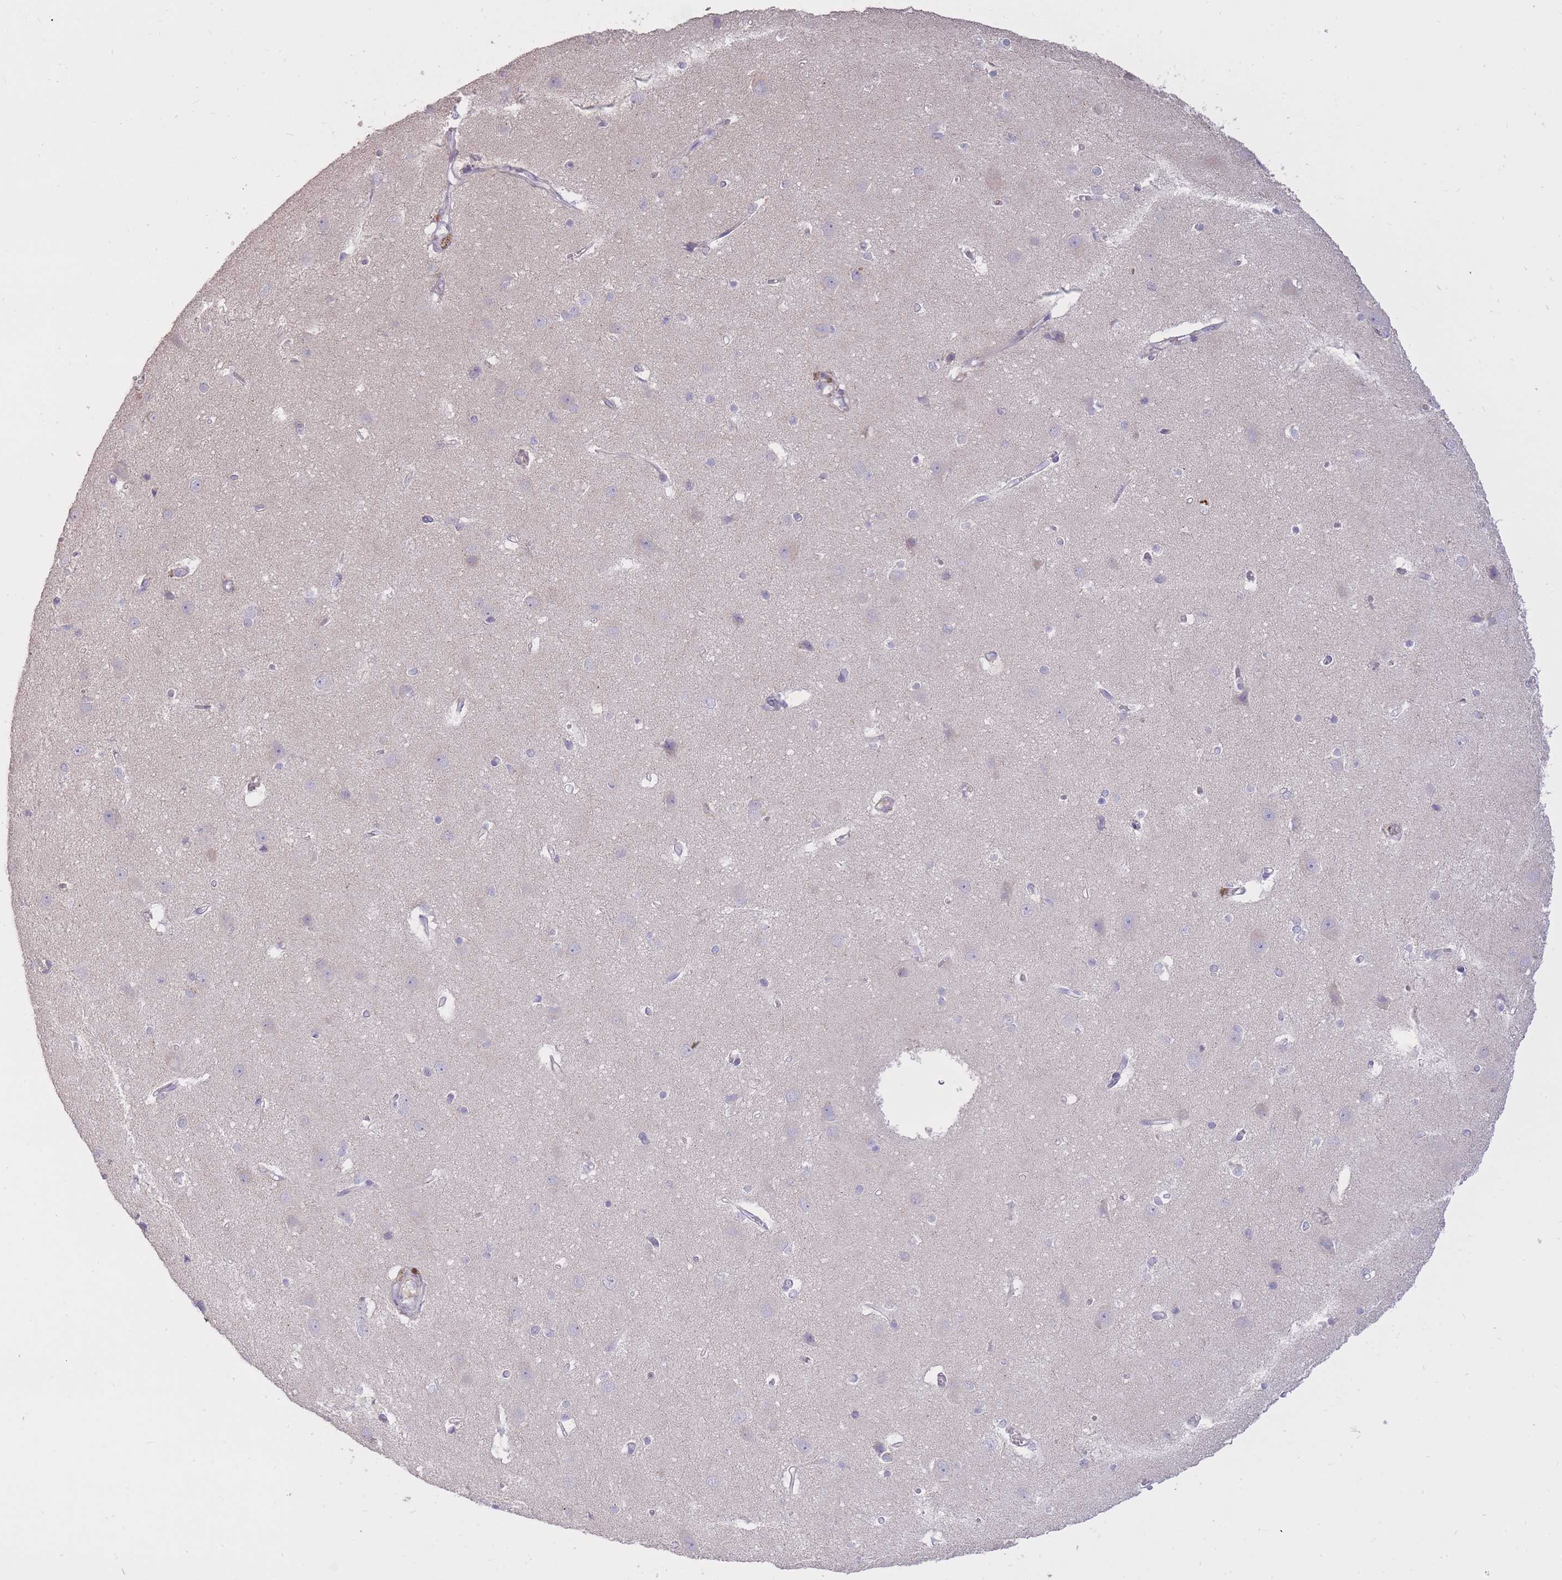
{"staining": {"intensity": "negative", "quantity": "none", "location": "none"}, "tissue": "cerebral cortex", "cell_type": "Endothelial cells", "image_type": "normal", "snomed": [{"axis": "morphology", "description": "Normal tissue, NOS"}, {"axis": "topography", "description": "Cerebral cortex"}], "caption": "DAB (3,3'-diaminobenzidine) immunohistochemical staining of benign human cerebral cortex exhibits no significant positivity in endothelial cells.", "gene": "FRG2B", "patient": {"sex": "male", "age": 37}}